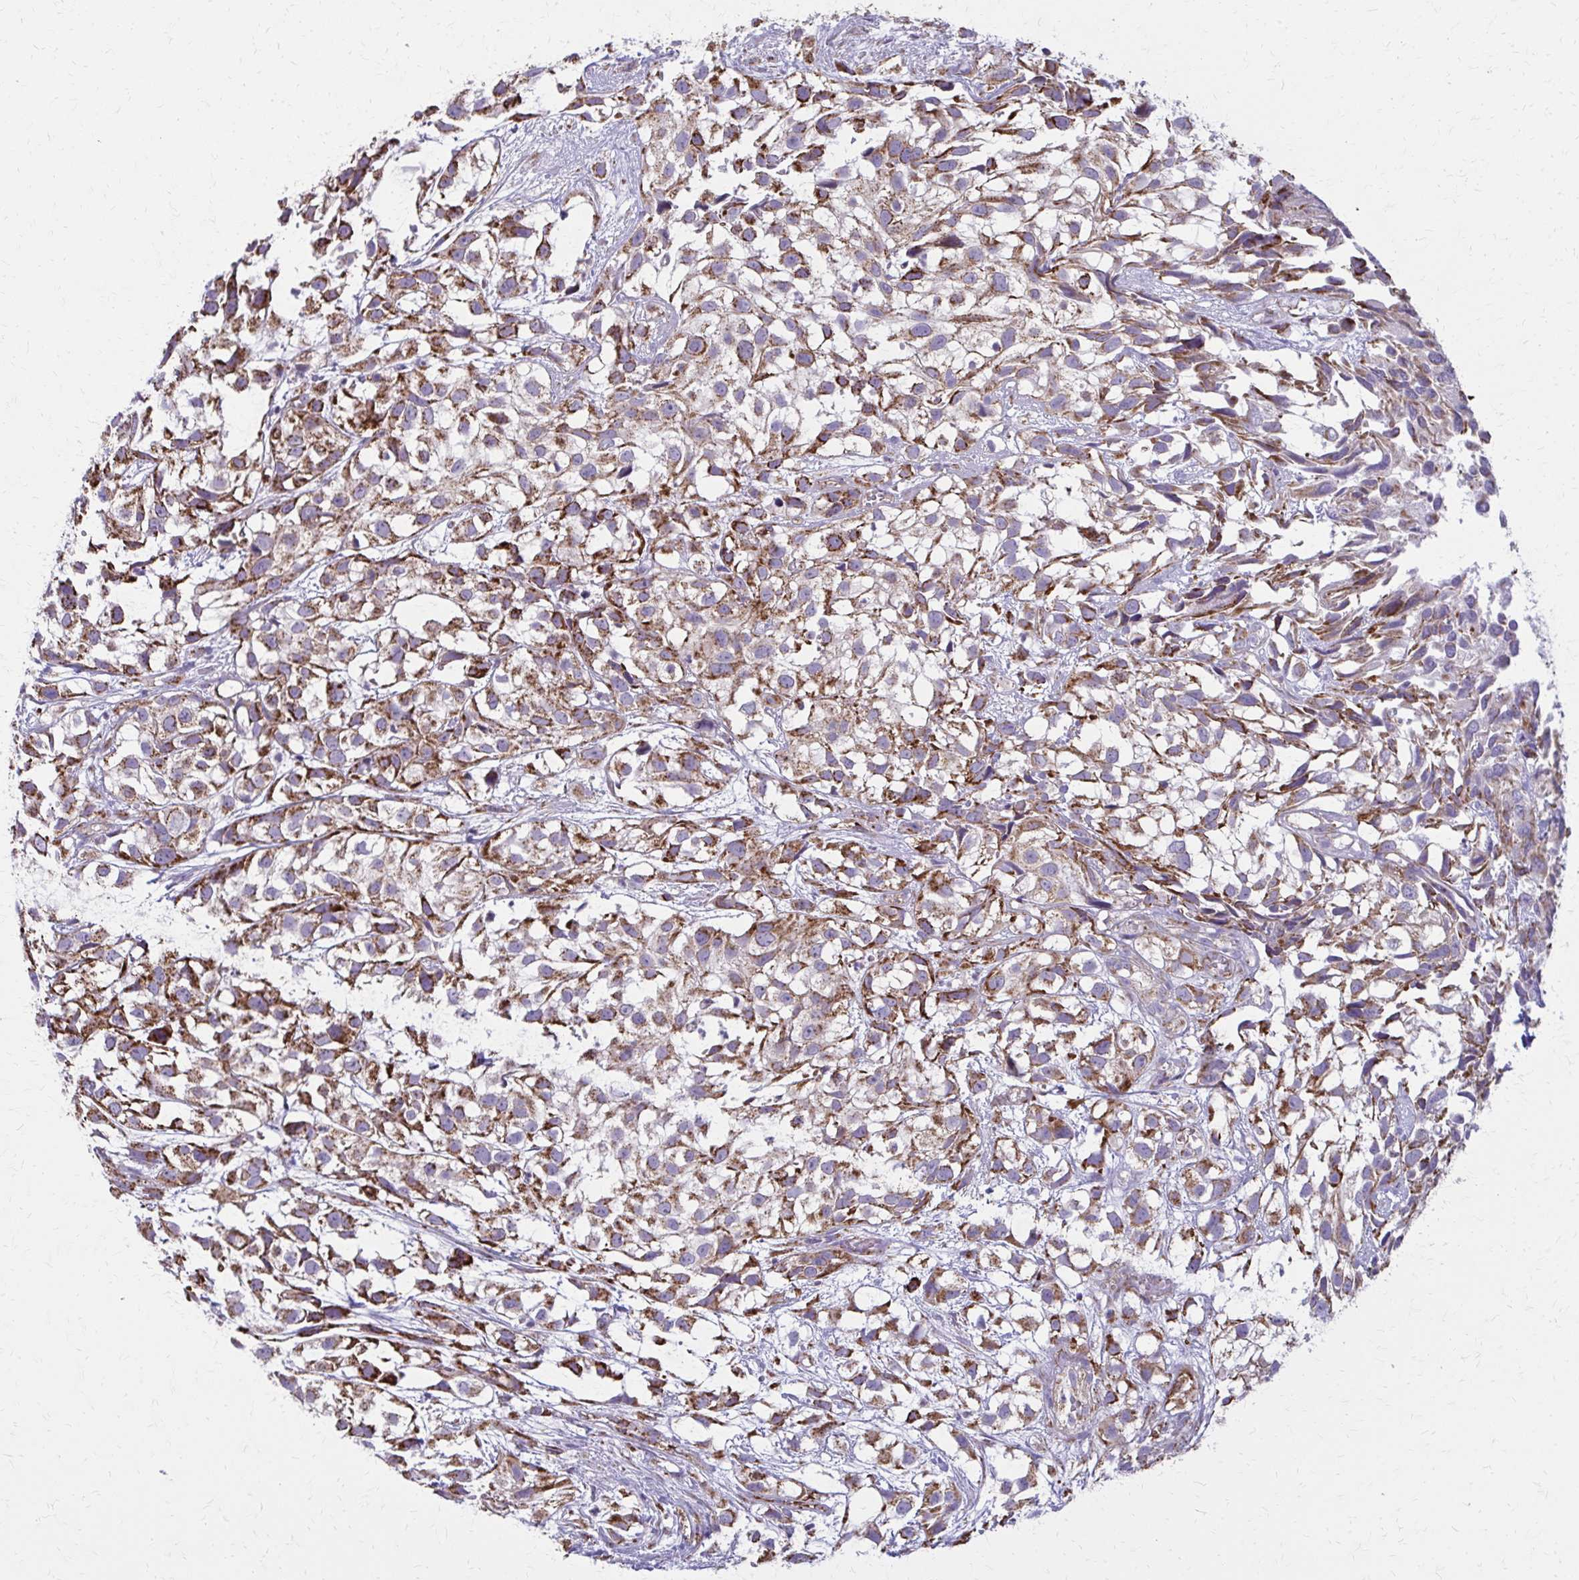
{"staining": {"intensity": "moderate", "quantity": ">75%", "location": "cytoplasmic/membranous"}, "tissue": "urothelial cancer", "cell_type": "Tumor cells", "image_type": "cancer", "snomed": [{"axis": "morphology", "description": "Urothelial carcinoma, High grade"}, {"axis": "topography", "description": "Urinary bladder"}], "caption": "Protein staining by immunohistochemistry displays moderate cytoplasmic/membranous expression in about >75% of tumor cells in high-grade urothelial carcinoma.", "gene": "TVP23A", "patient": {"sex": "male", "age": 56}}